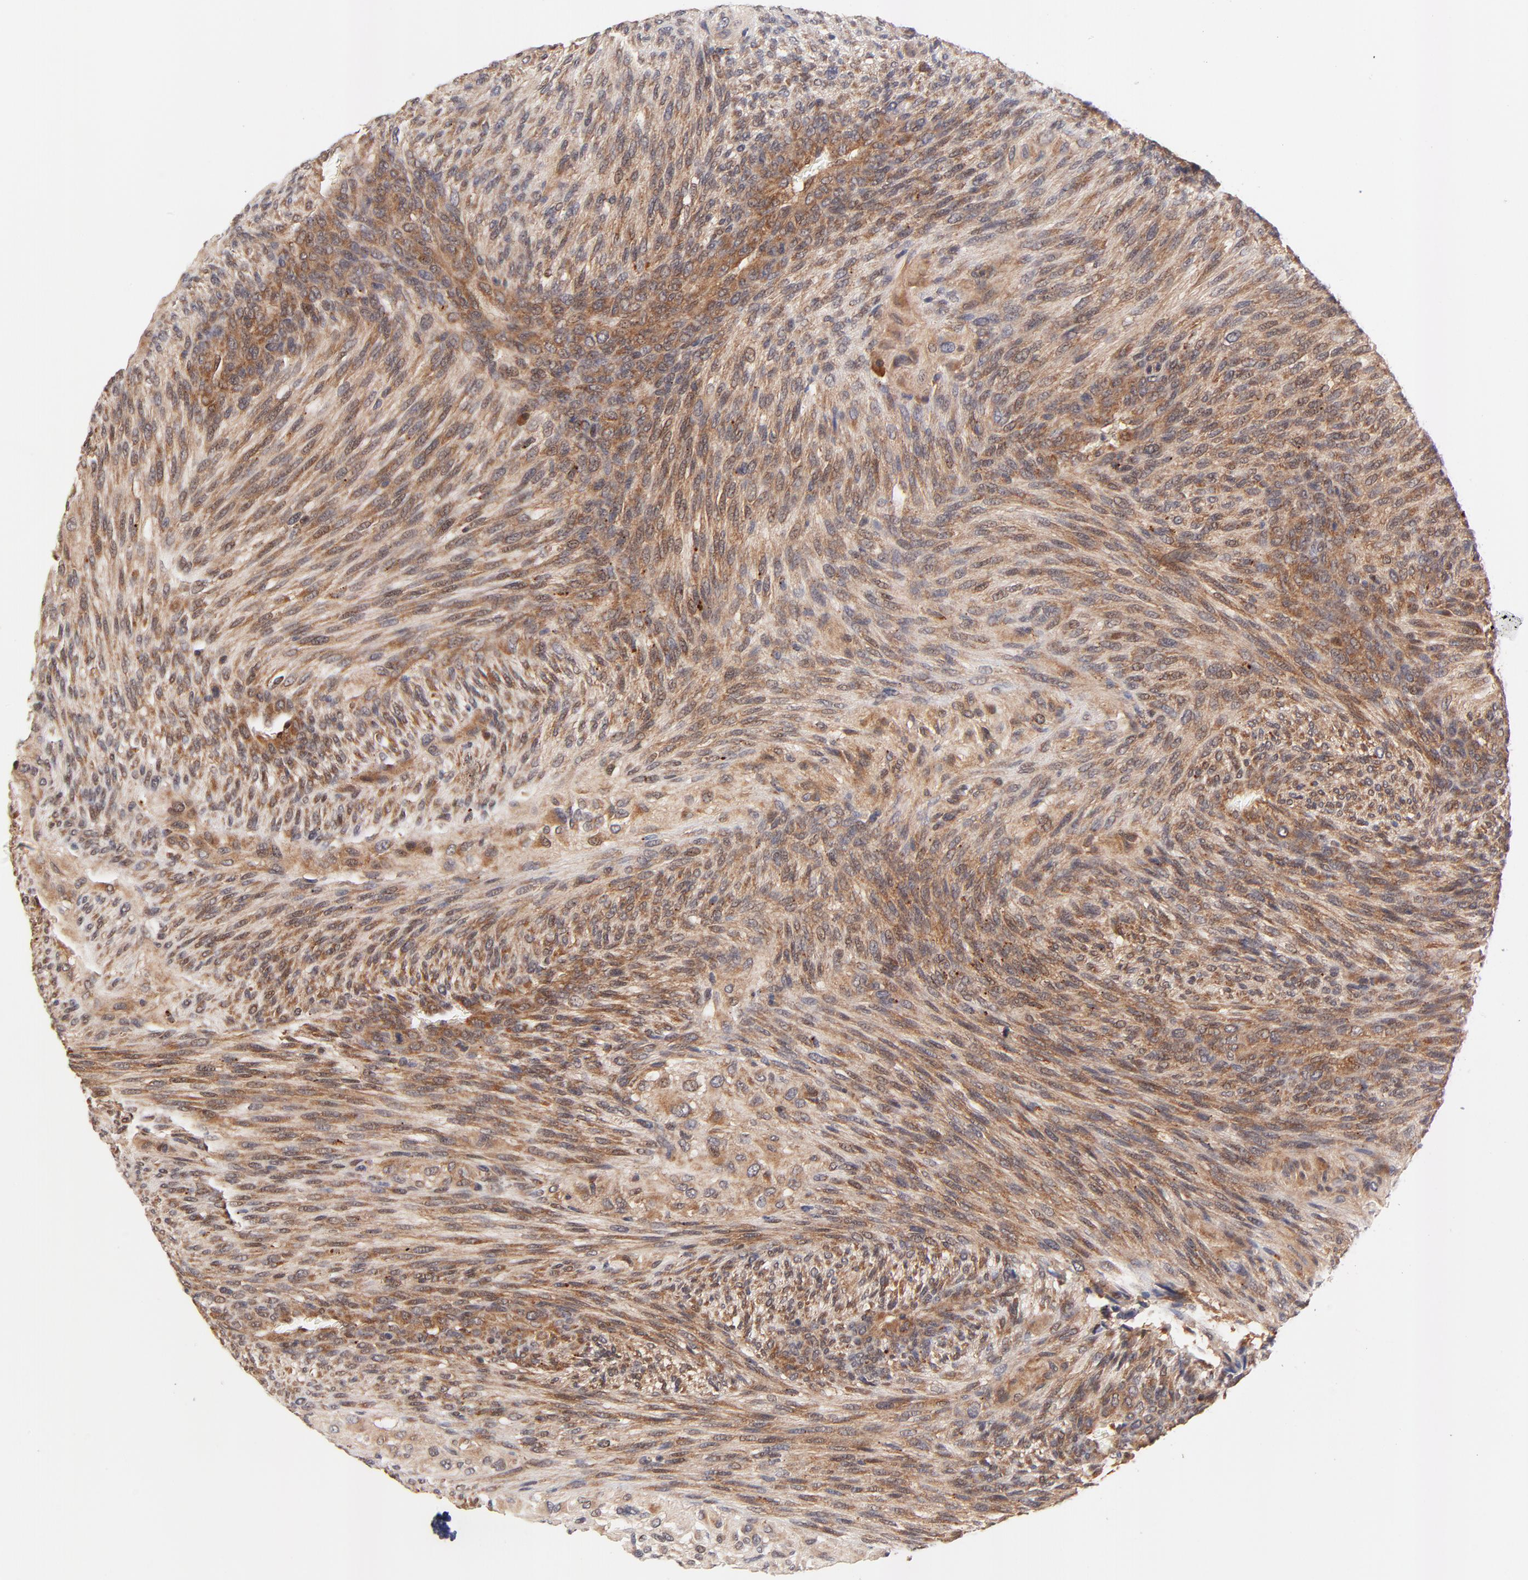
{"staining": {"intensity": "moderate", "quantity": ">75%", "location": "cytoplasmic/membranous,nuclear"}, "tissue": "glioma", "cell_type": "Tumor cells", "image_type": "cancer", "snomed": [{"axis": "morphology", "description": "Glioma, malignant, High grade"}, {"axis": "topography", "description": "Cerebral cortex"}], "caption": "Tumor cells reveal medium levels of moderate cytoplasmic/membranous and nuclear positivity in about >75% of cells in human glioma. Immunohistochemistry stains the protein in brown and the nuclei are stained blue.", "gene": "TXNL1", "patient": {"sex": "female", "age": 55}}